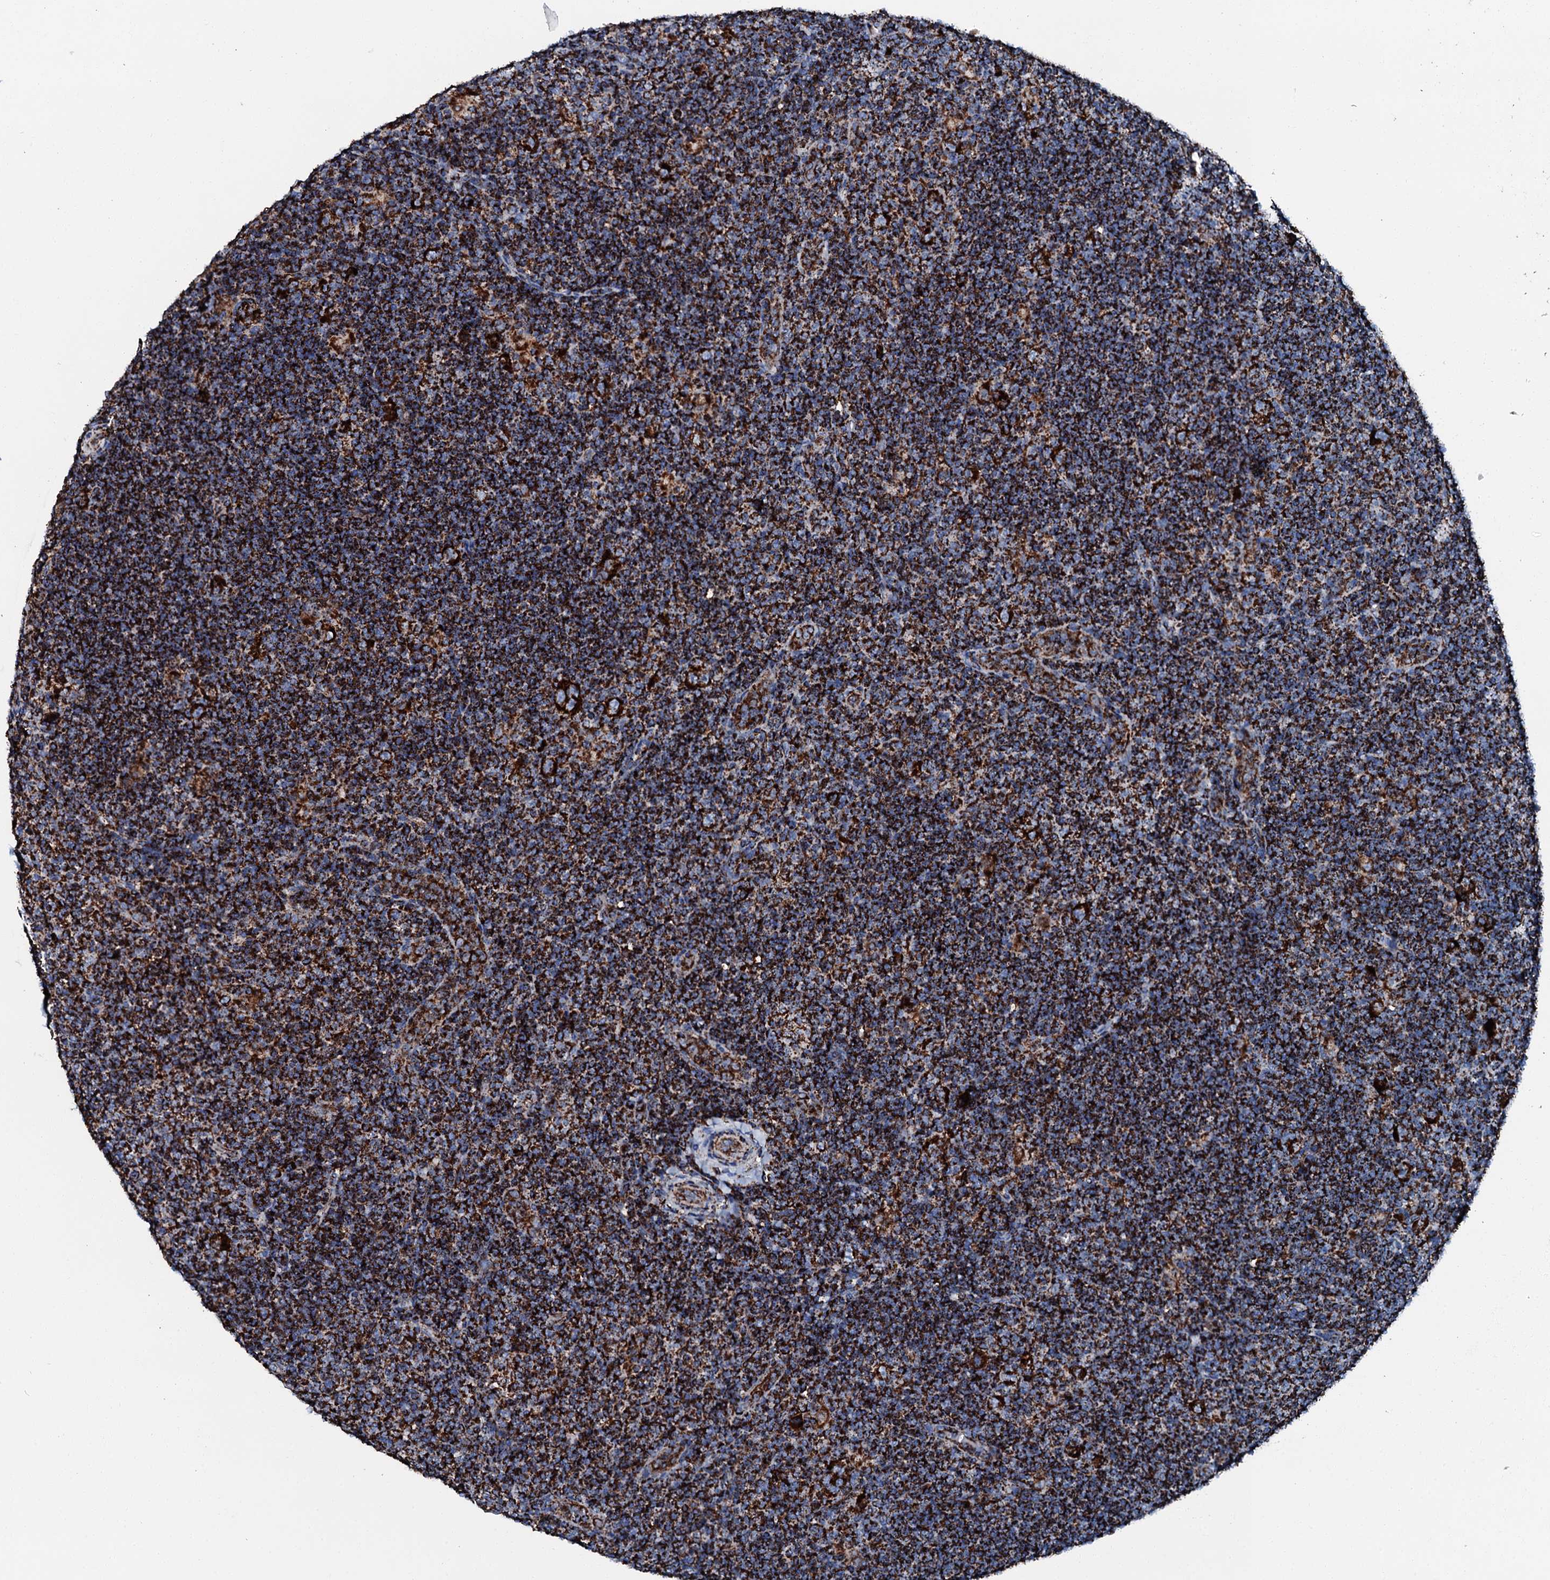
{"staining": {"intensity": "strong", "quantity": ">75%", "location": "cytoplasmic/membranous"}, "tissue": "lymphoma", "cell_type": "Tumor cells", "image_type": "cancer", "snomed": [{"axis": "morphology", "description": "Hodgkin's disease, NOS"}, {"axis": "topography", "description": "Lymph node"}], "caption": "Human Hodgkin's disease stained with a protein marker reveals strong staining in tumor cells.", "gene": "HADH", "patient": {"sex": "female", "age": 57}}